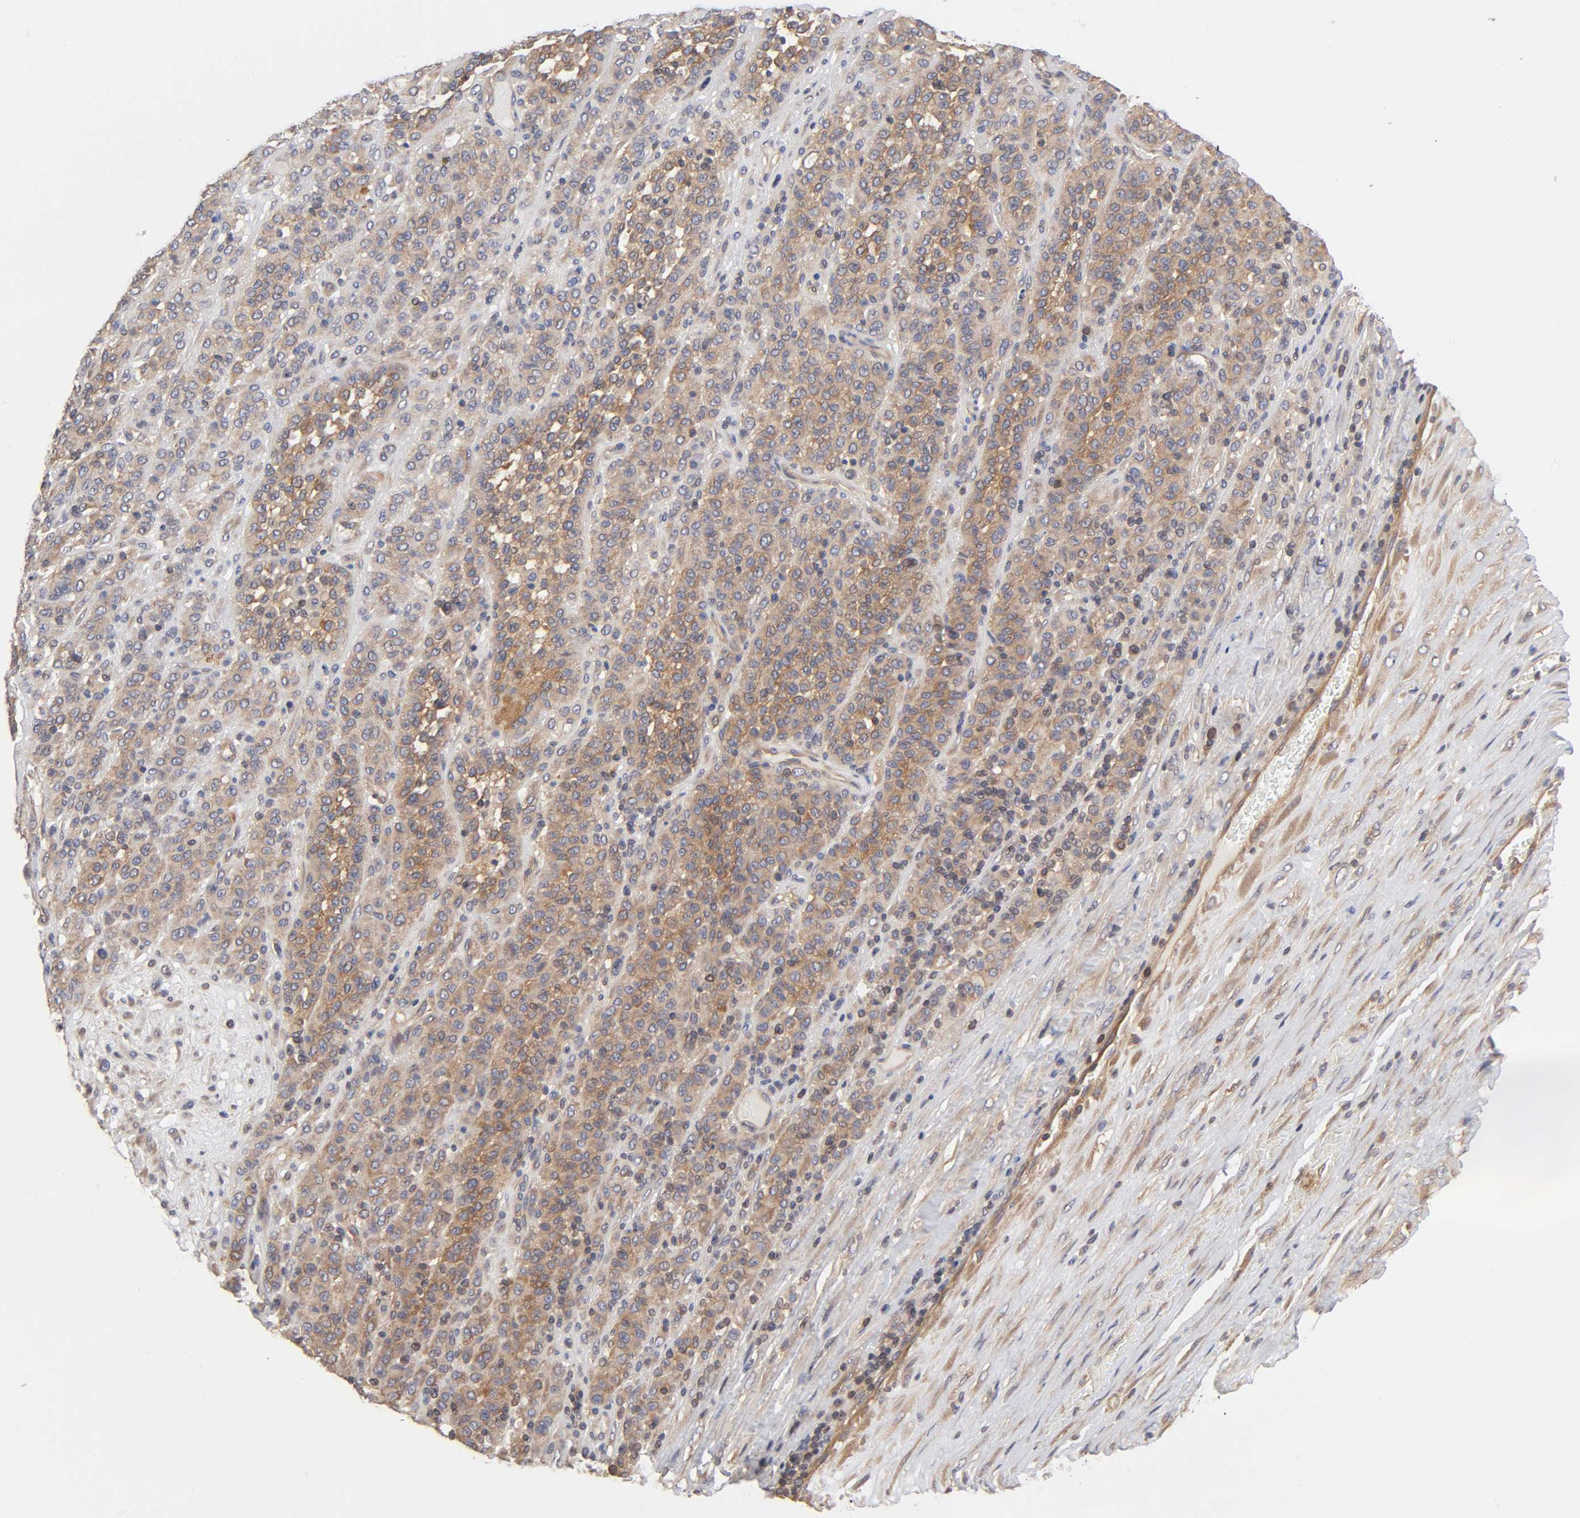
{"staining": {"intensity": "moderate", "quantity": ">75%", "location": "cytoplasmic/membranous"}, "tissue": "melanoma", "cell_type": "Tumor cells", "image_type": "cancer", "snomed": [{"axis": "morphology", "description": "Malignant melanoma, Metastatic site"}, {"axis": "topography", "description": "Pancreas"}], "caption": "This is a micrograph of immunohistochemistry staining of malignant melanoma (metastatic site), which shows moderate positivity in the cytoplasmic/membranous of tumor cells.", "gene": "STRN3", "patient": {"sex": "female", "age": 30}}